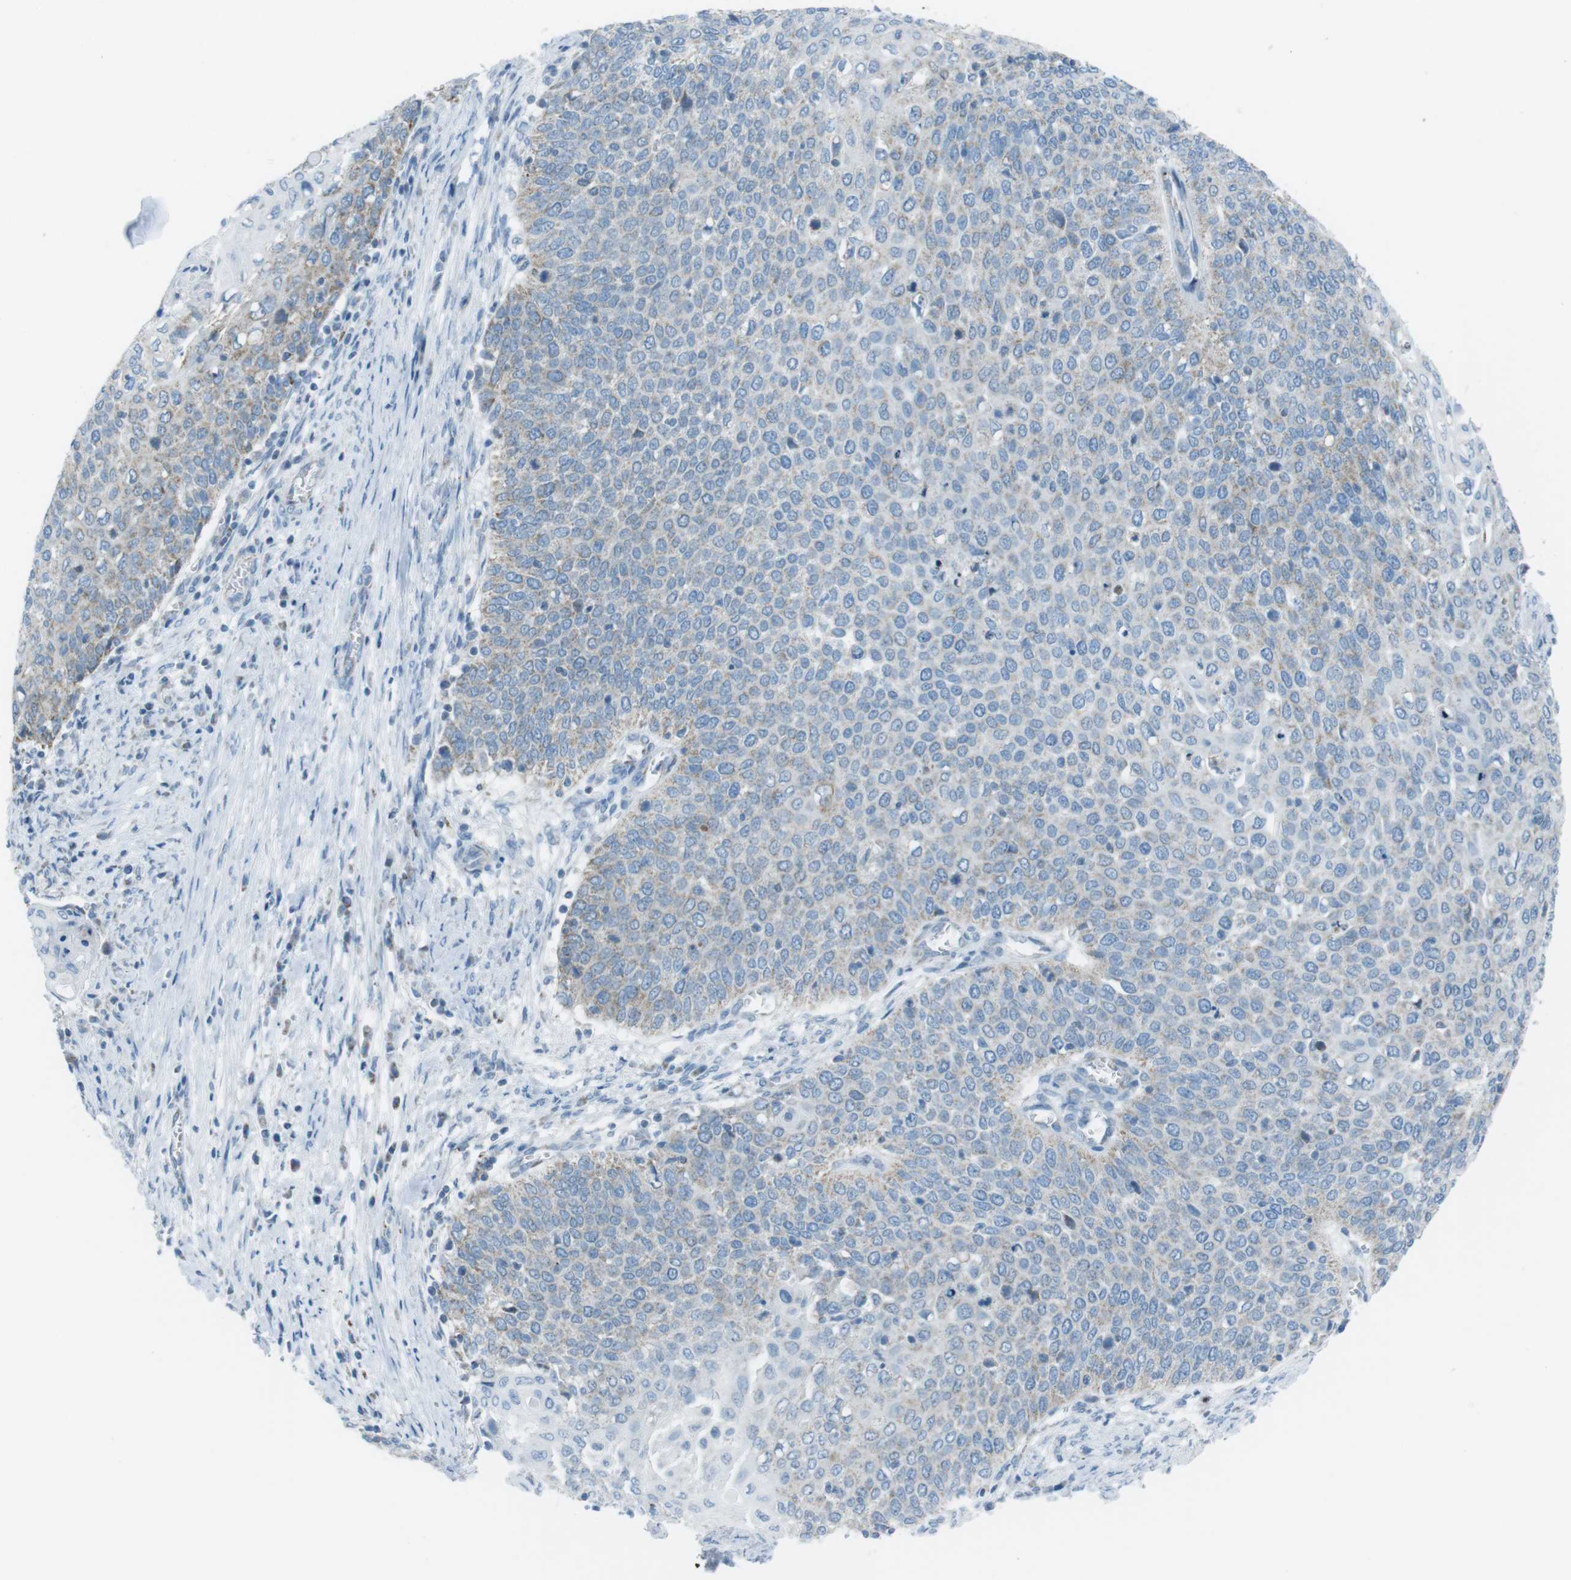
{"staining": {"intensity": "weak", "quantity": "<25%", "location": "cytoplasmic/membranous"}, "tissue": "cervical cancer", "cell_type": "Tumor cells", "image_type": "cancer", "snomed": [{"axis": "morphology", "description": "Squamous cell carcinoma, NOS"}, {"axis": "topography", "description": "Cervix"}], "caption": "The photomicrograph demonstrates no staining of tumor cells in squamous cell carcinoma (cervical).", "gene": "DNAJA3", "patient": {"sex": "female", "age": 39}}